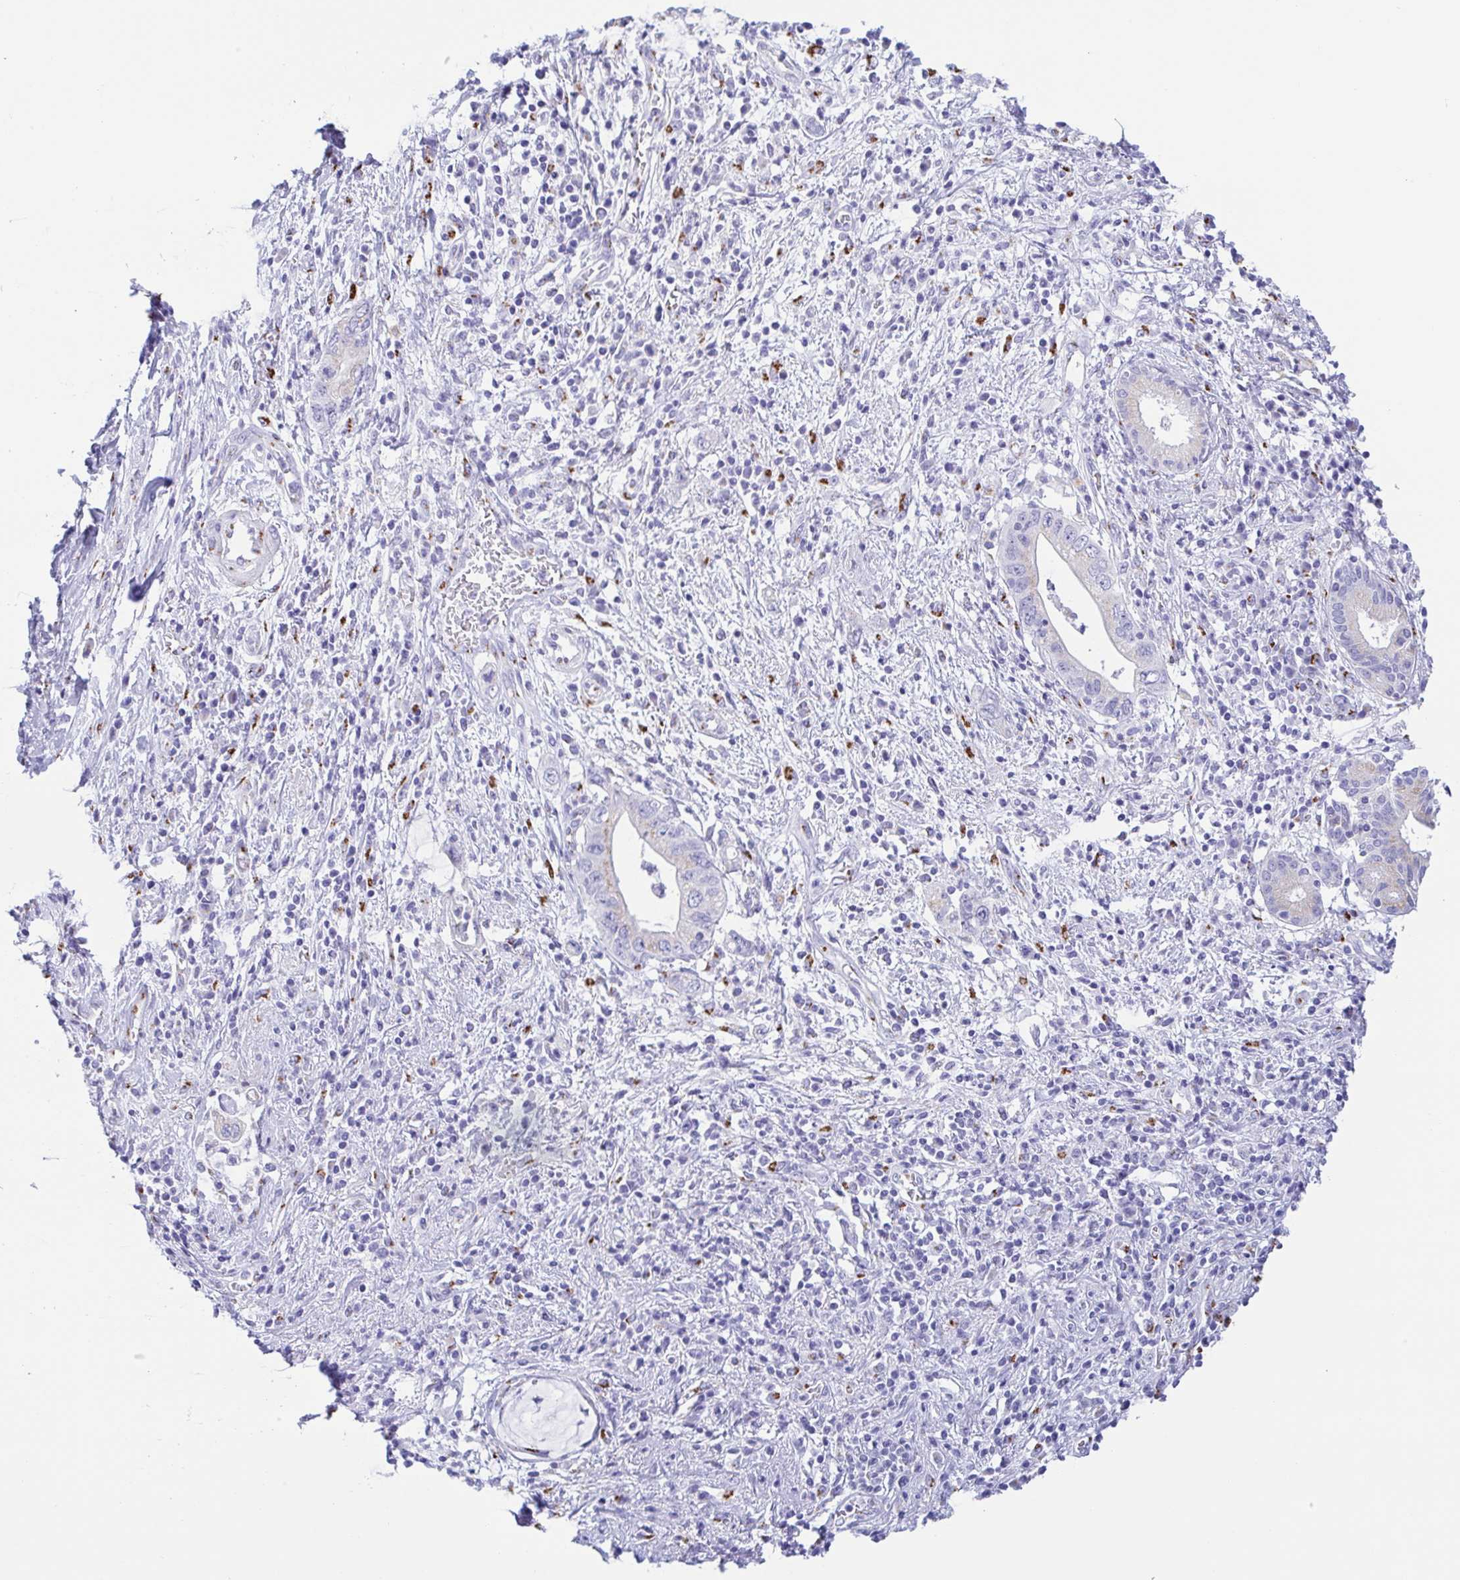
{"staining": {"intensity": "negative", "quantity": "none", "location": "none"}, "tissue": "pancreatic cancer", "cell_type": "Tumor cells", "image_type": "cancer", "snomed": [{"axis": "morphology", "description": "Adenocarcinoma, NOS"}, {"axis": "topography", "description": "Pancreas"}], "caption": "The photomicrograph exhibits no significant expression in tumor cells of pancreatic cancer (adenocarcinoma).", "gene": "SULT1B1", "patient": {"sex": "female", "age": 72}}